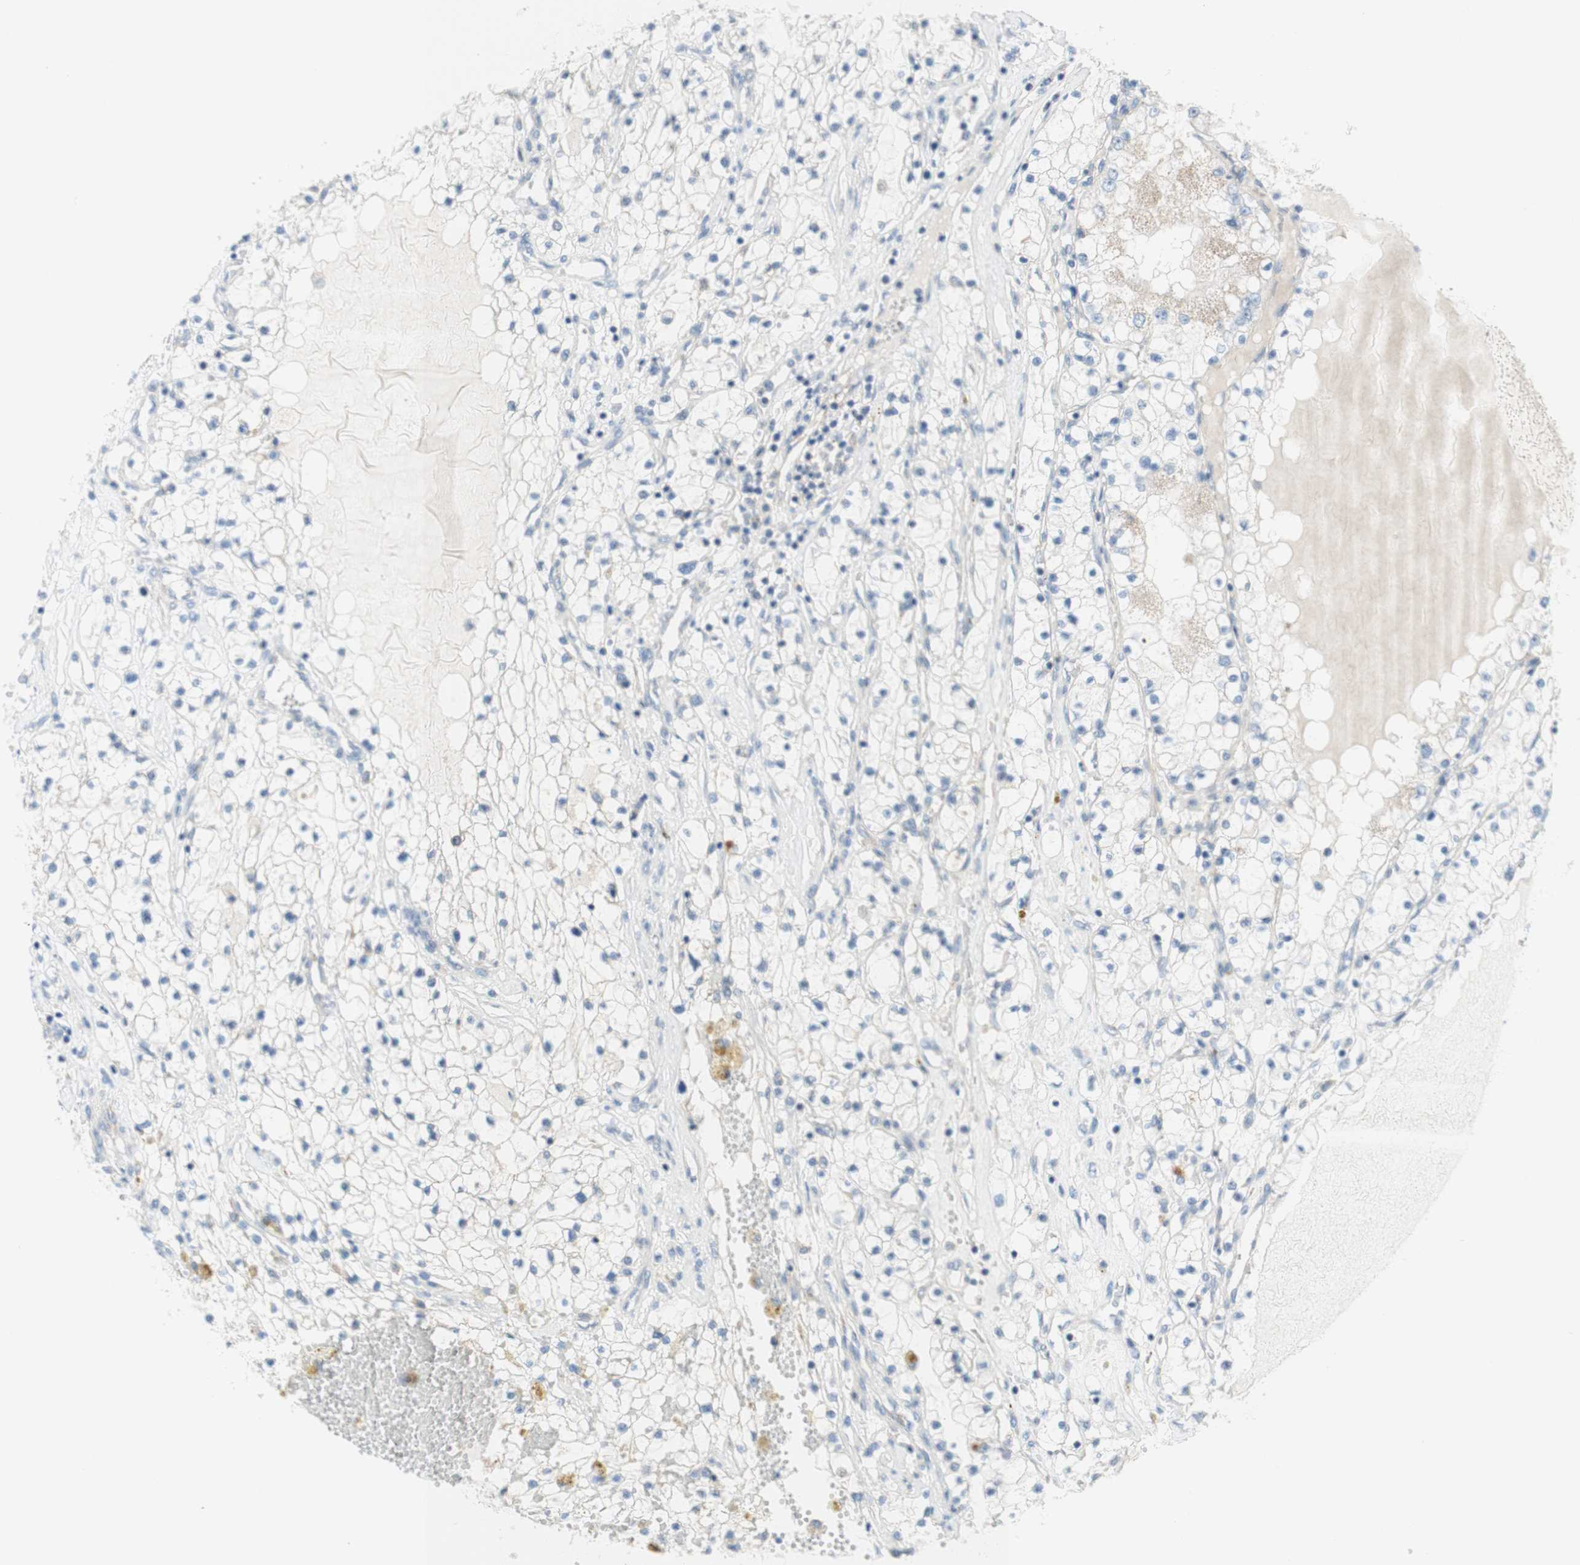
{"staining": {"intensity": "negative", "quantity": "none", "location": "none"}, "tissue": "renal cancer", "cell_type": "Tumor cells", "image_type": "cancer", "snomed": [{"axis": "morphology", "description": "Adenocarcinoma, NOS"}, {"axis": "topography", "description": "Kidney"}], "caption": "Immunohistochemistry (IHC) of renal cancer (adenocarcinoma) exhibits no staining in tumor cells.", "gene": "POU2AF1", "patient": {"sex": "male", "age": 68}}